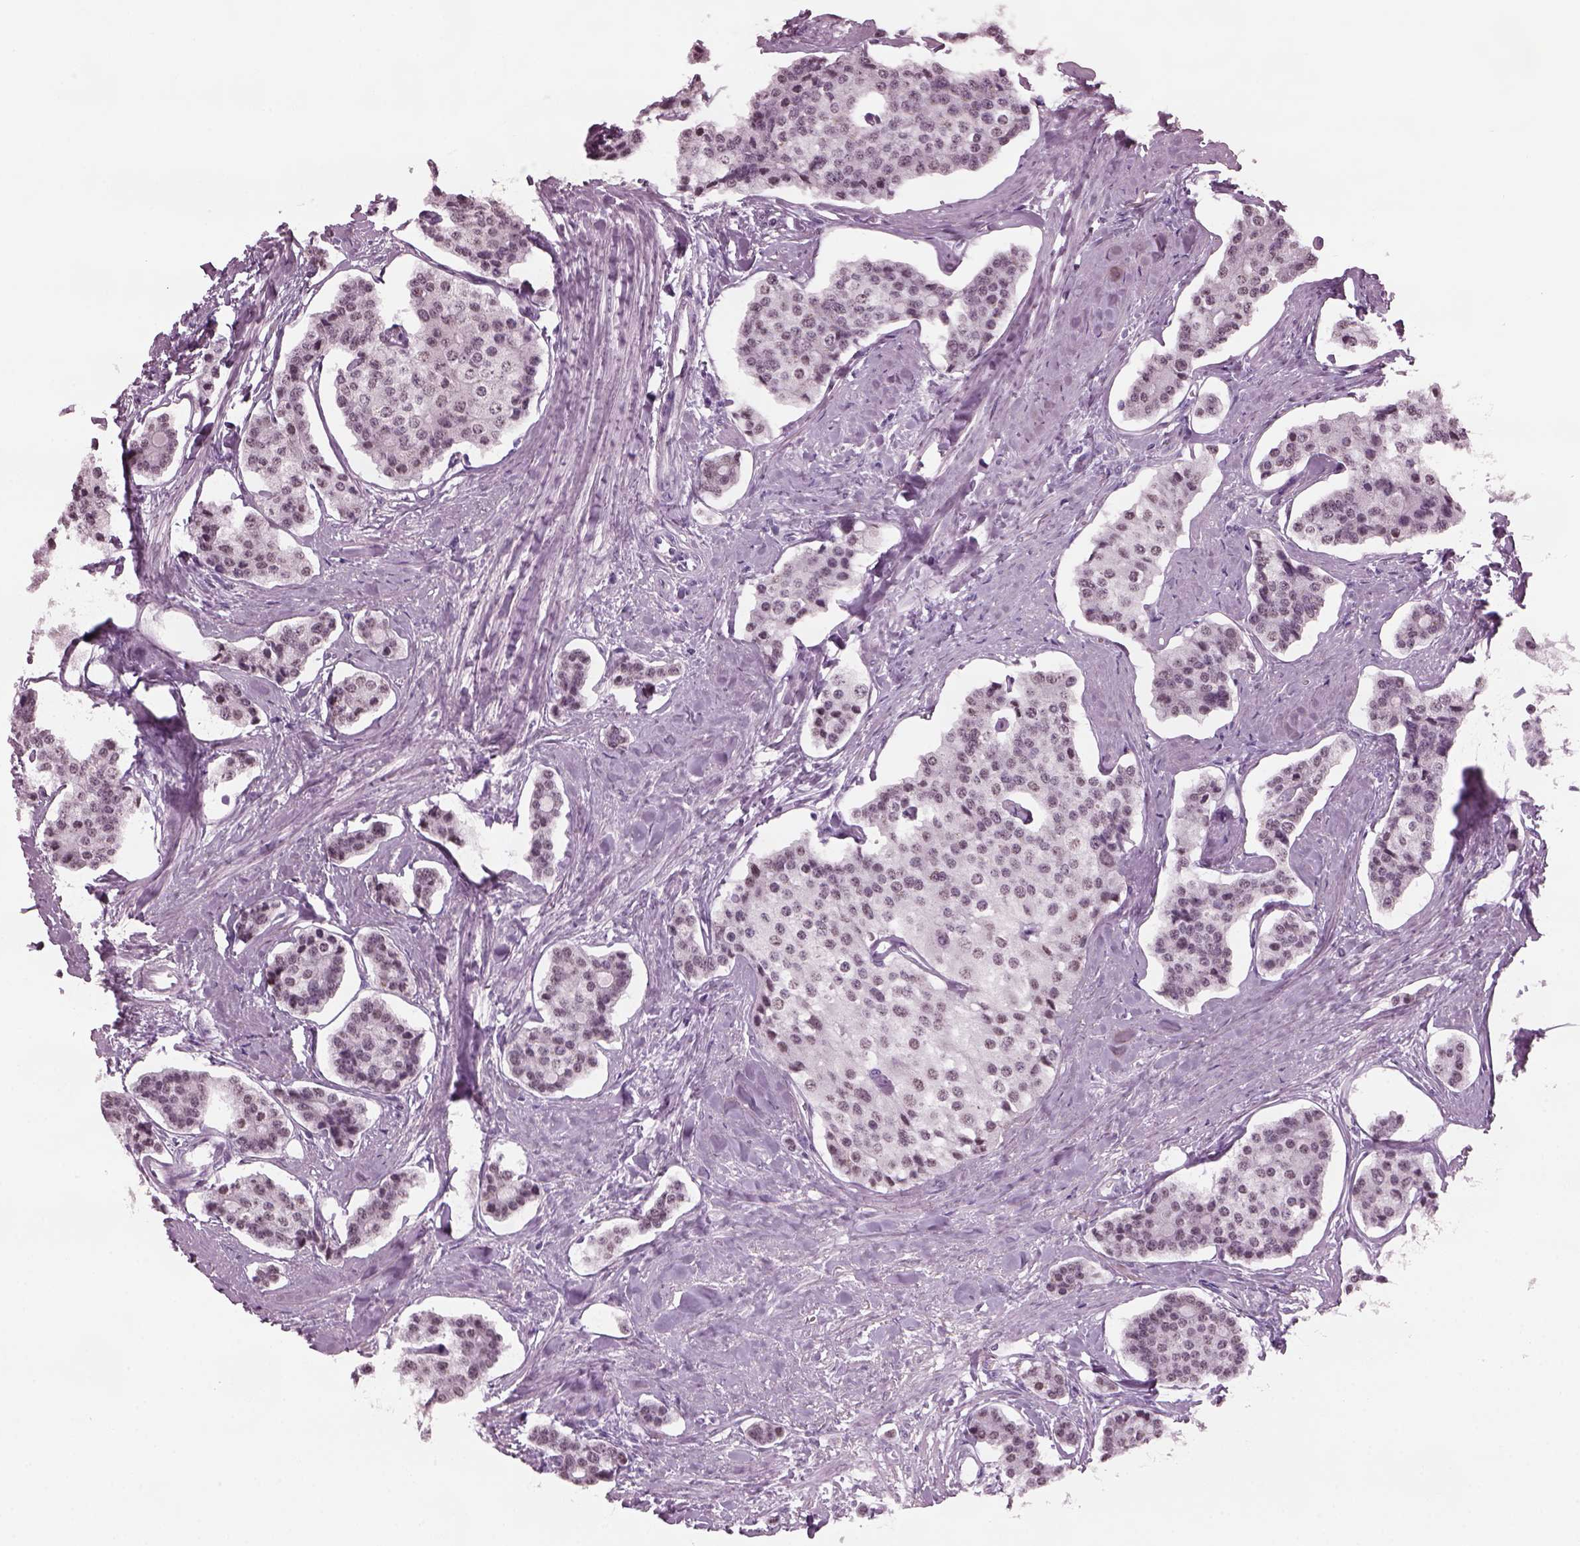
{"staining": {"intensity": "negative", "quantity": "none", "location": "none"}, "tissue": "carcinoid", "cell_type": "Tumor cells", "image_type": "cancer", "snomed": [{"axis": "morphology", "description": "Carcinoid, malignant, NOS"}, {"axis": "topography", "description": "Small intestine"}], "caption": "There is no significant staining in tumor cells of carcinoid (malignant).", "gene": "KRTAP3-2", "patient": {"sex": "female", "age": 65}}